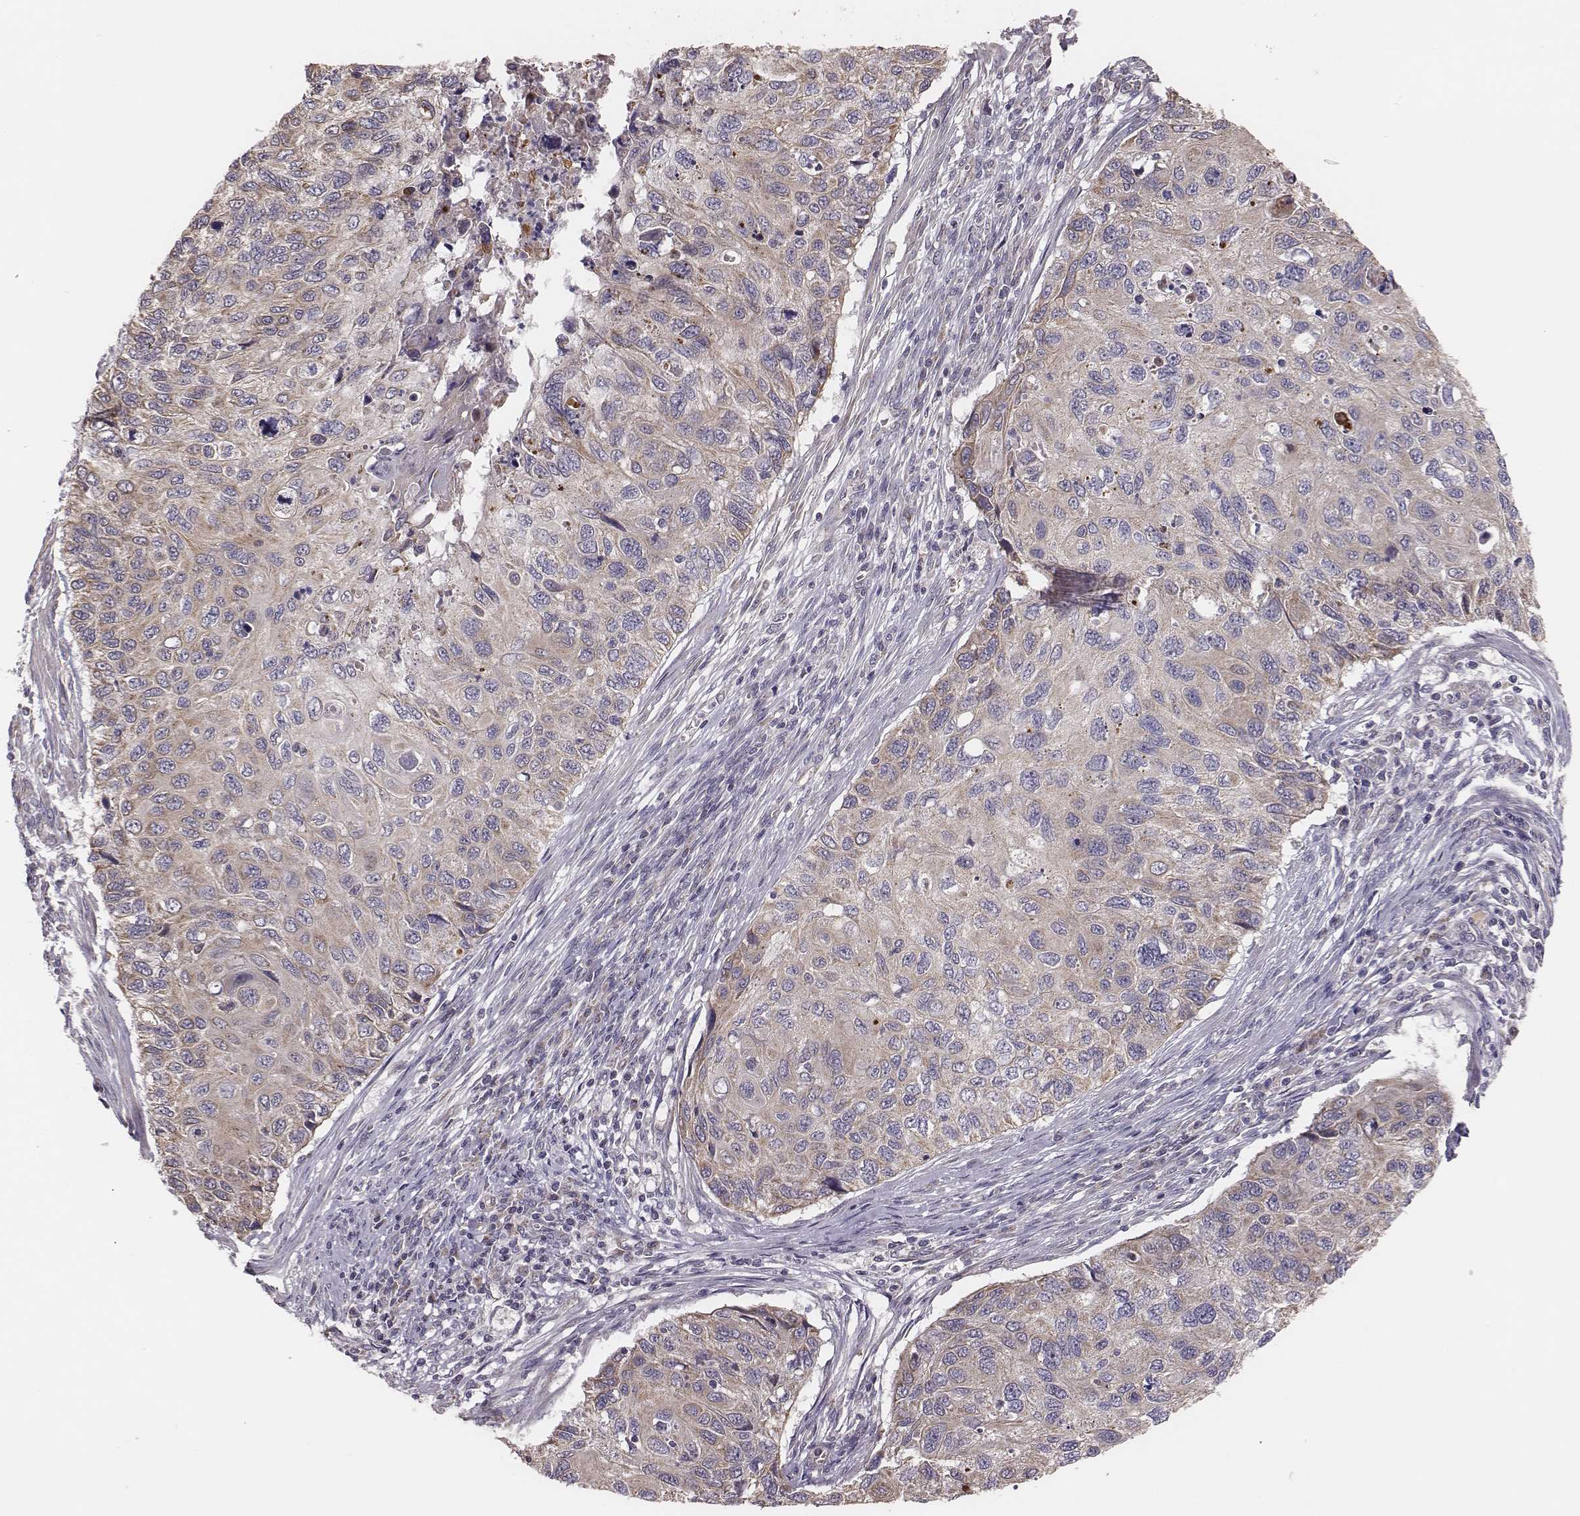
{"staining": {"intensity": "weak", "quantity": "25%-75%", "location": "cytoplasmic/membranous"}, "tissue": "cervical cancer", "cell_type": "Tumor cells", "image_type": "cancer", "snomed": [{"axis": "morphology", "description": "Squamous cell carcinoma, NOS"}, {"axis": "topography", "description": "Cervix"}], "caption": "Protein analysis of cervical cancer (squamous cell carcinoma) tissue reveals weak cytoplasmic/membranous expression in about 25%-75% of tumor cells. The protein of interest is shown in brown color, while the nuclei are stained blue.", "gene": "HAVCR1", "patient": {"sex": "female", "age": 70}}